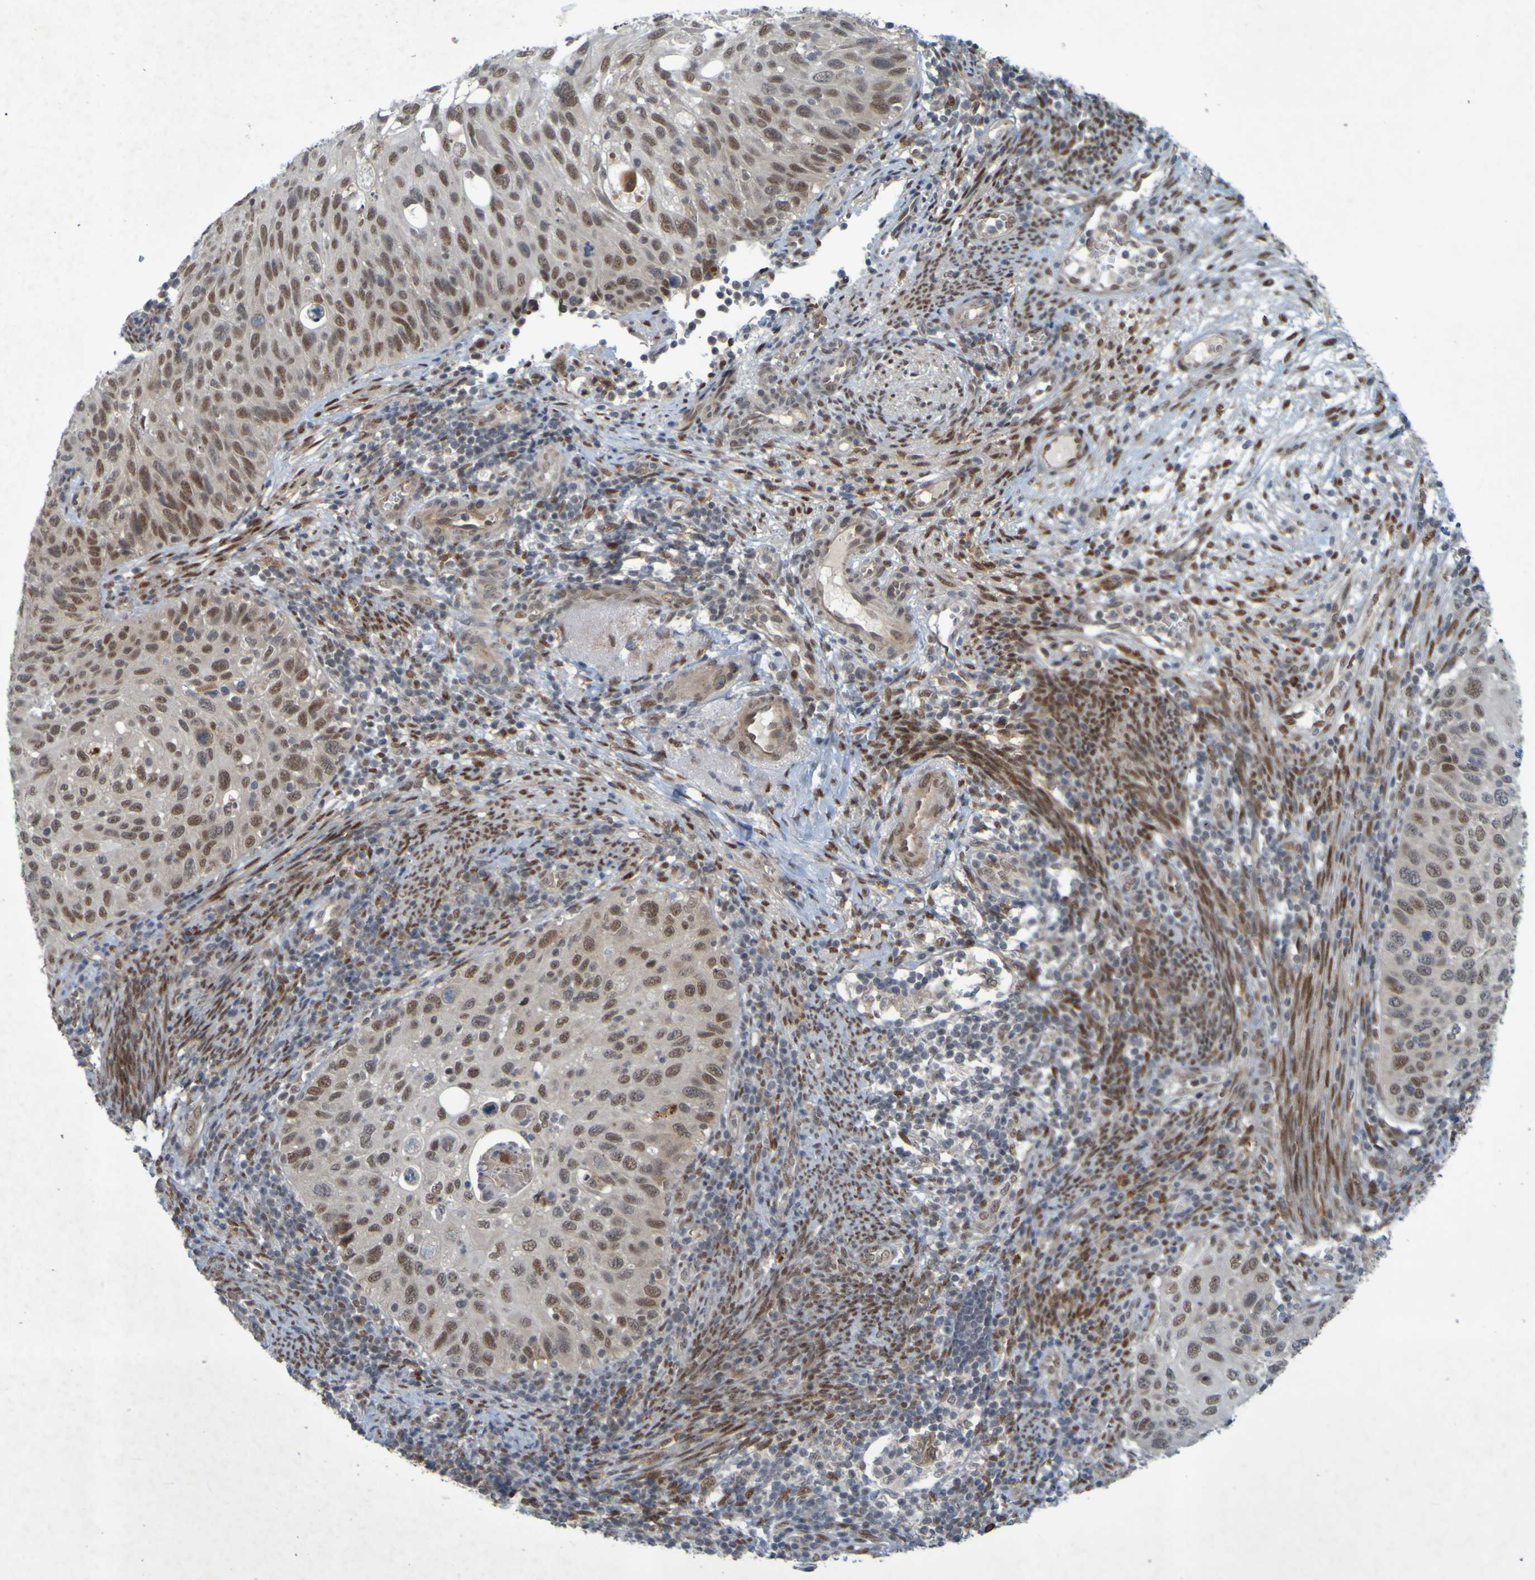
{"staining": {"intensity": "moderate", "quantity": ">75%", "location": "nuclear"}, "tissue": "cervical cancer", "cell_type": "Tumor cells", "image_type": "cancer", "snomed": [{"axis": "morphology", "description": "Squamous cell carcinoma, NOS"}, {"axis": "topography", "description": "Cervix"}], "caption": "DAB (3,3'-diaminobenzidine) immunohistochemical staining of human cervical squamous cell carcinoma exhibits moderate nuclear protein staining in about >75% of tumor cells.", "gene": "MCPH1", "patient": {"sex": "female", "age": 70}}